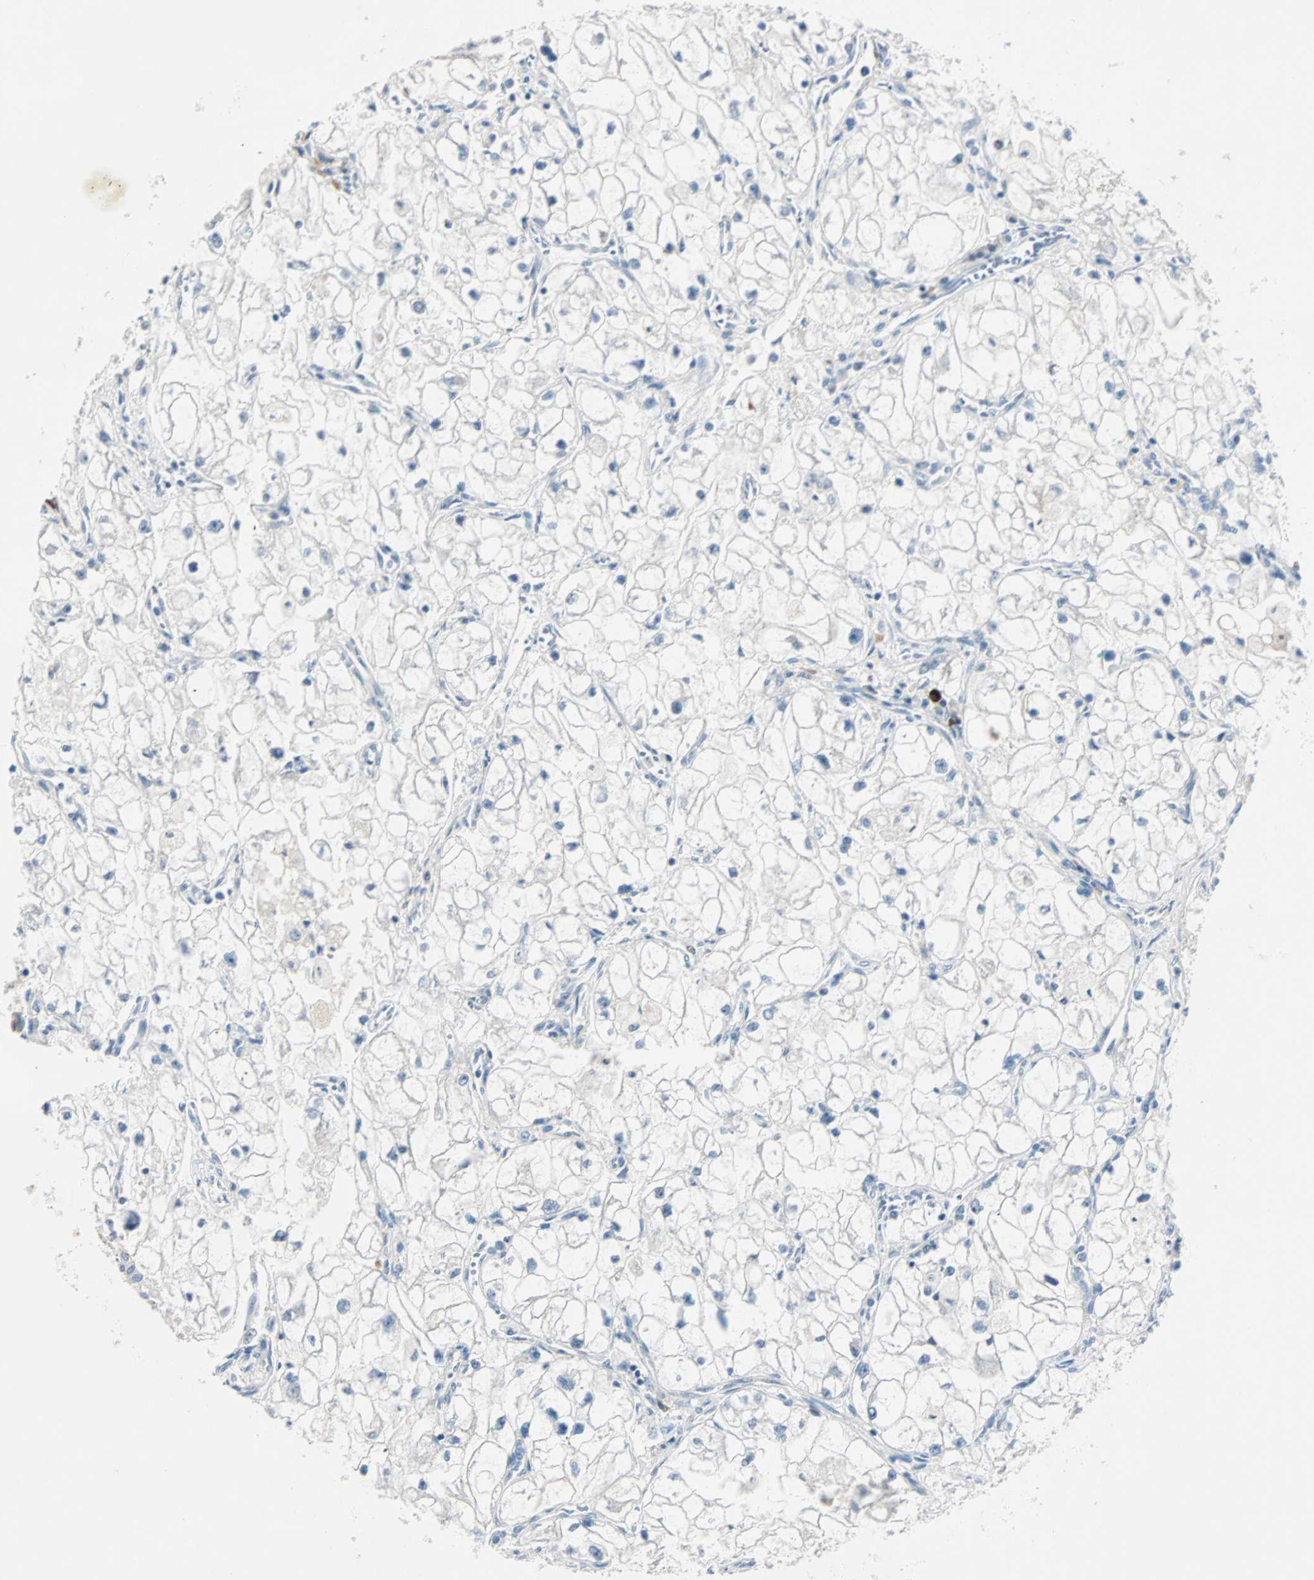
{"staining": {"intensity": "negative", "quantity": "none", "location": "none"}, "tissue": "renal cancer", "cell_type": "Tumor cells", "image_type": "cancer", "snomed": [{"axis": "morphology", "description": "Adenocarcinoma, NOS"}, {"axis": "topography", "description": "Kidney"}], "caption": "High power microscopy histopathology image of an immunohistochemistry (IHC) histopathology image of adenocarcinoma (renal), revealing no significant staining in tumor cells.", "gene": "CCNE2", "patient": {"sex": "female", "age": 70}}